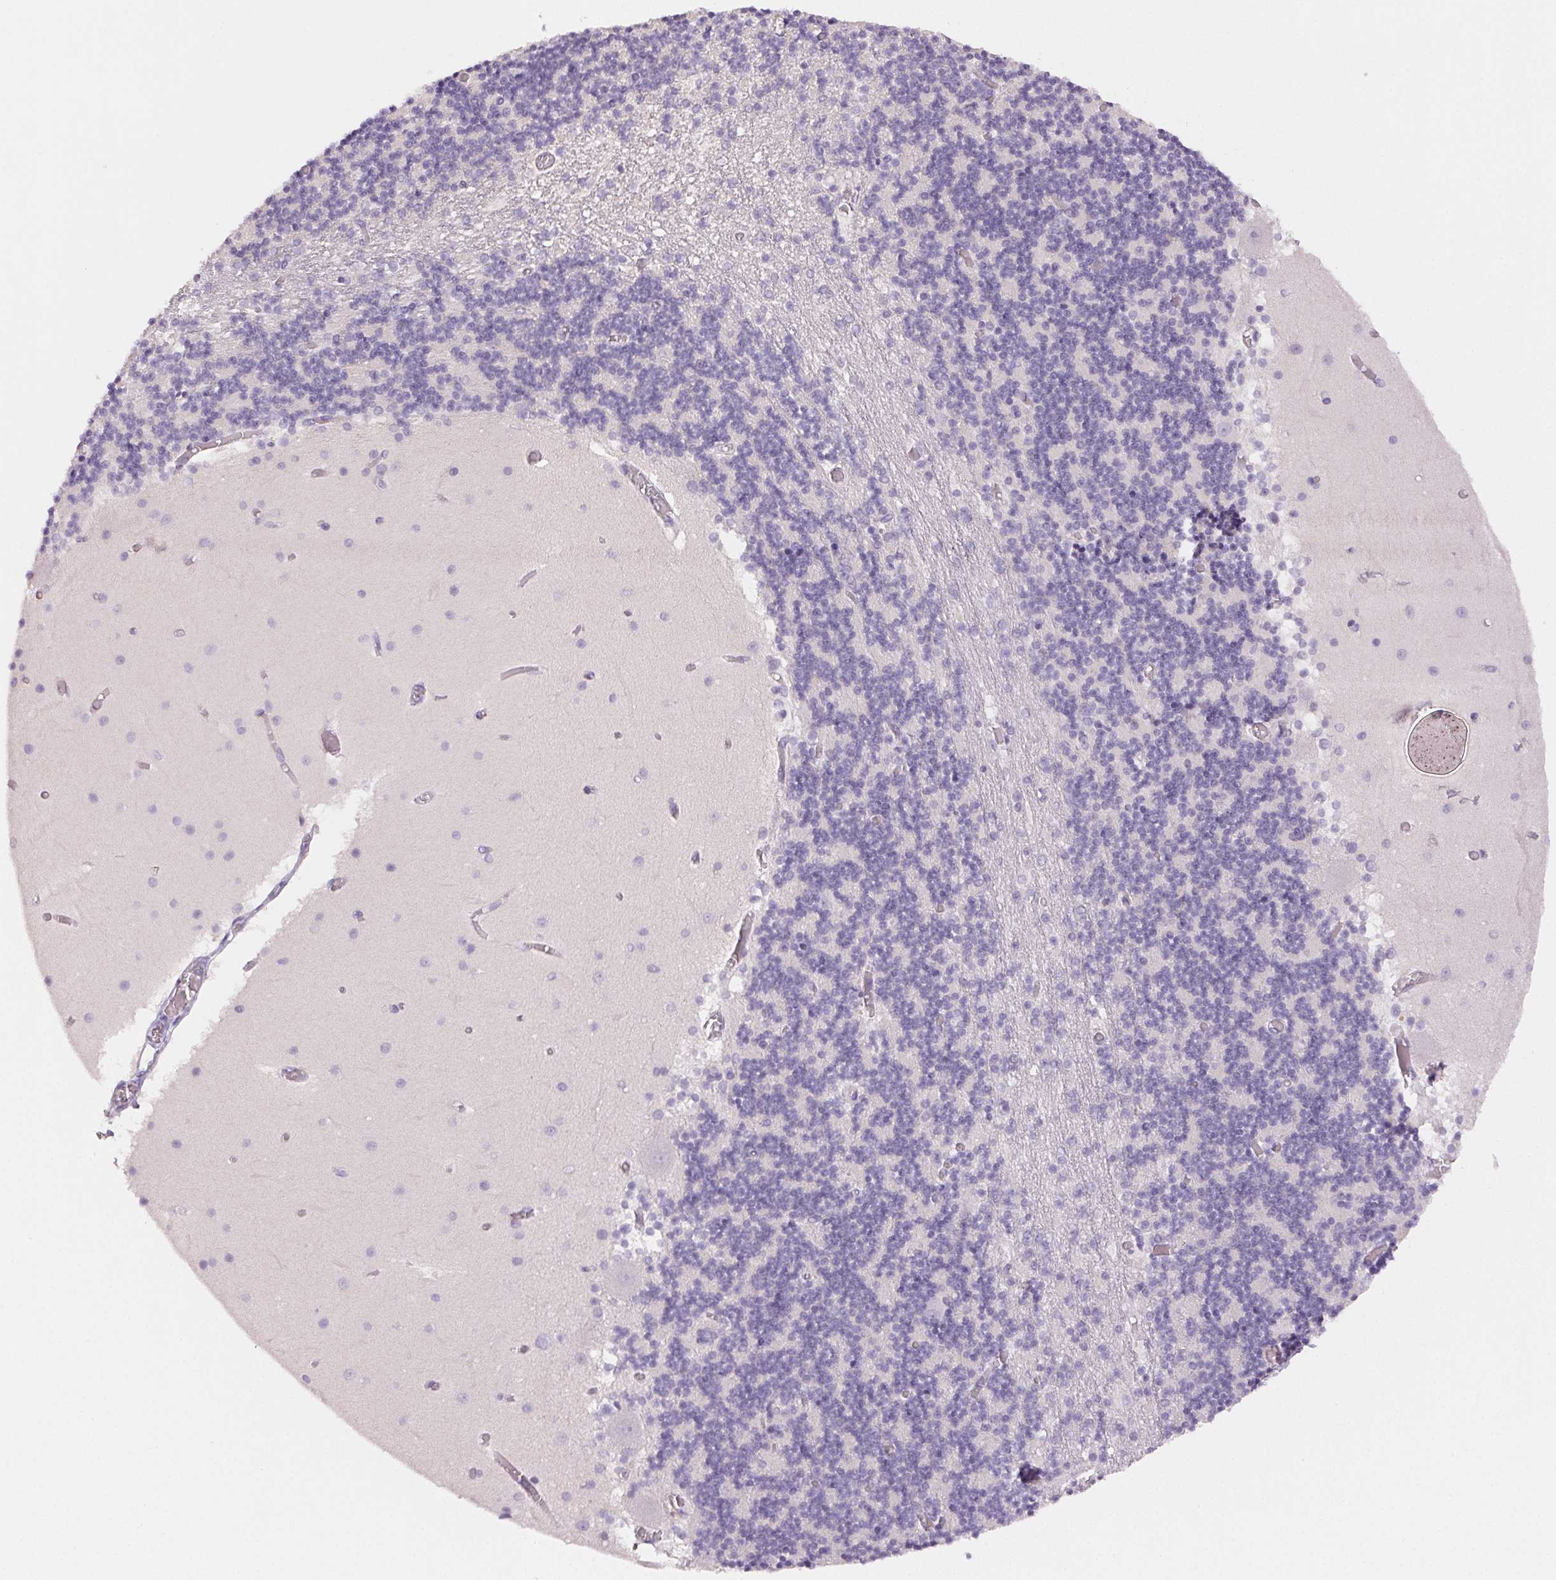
{"staining": {"intensity": "negative", "quantity": "none", "location": "none"}, "tissue": "cerebellum", "cell_type": "Cells in granular layer", "image_type": "normal", "snomed": [{"axis": "morphology", "description": "Normal tissue, NOS"}, {"axis": "topography", "description": "Cerebellum"}], "caption": "Micrograph shows no significant protein positivity in cells in granular layer of benign cerebellum.", "gene": "BPIFB2", "patient": {"sex": "female", "age": 28}}